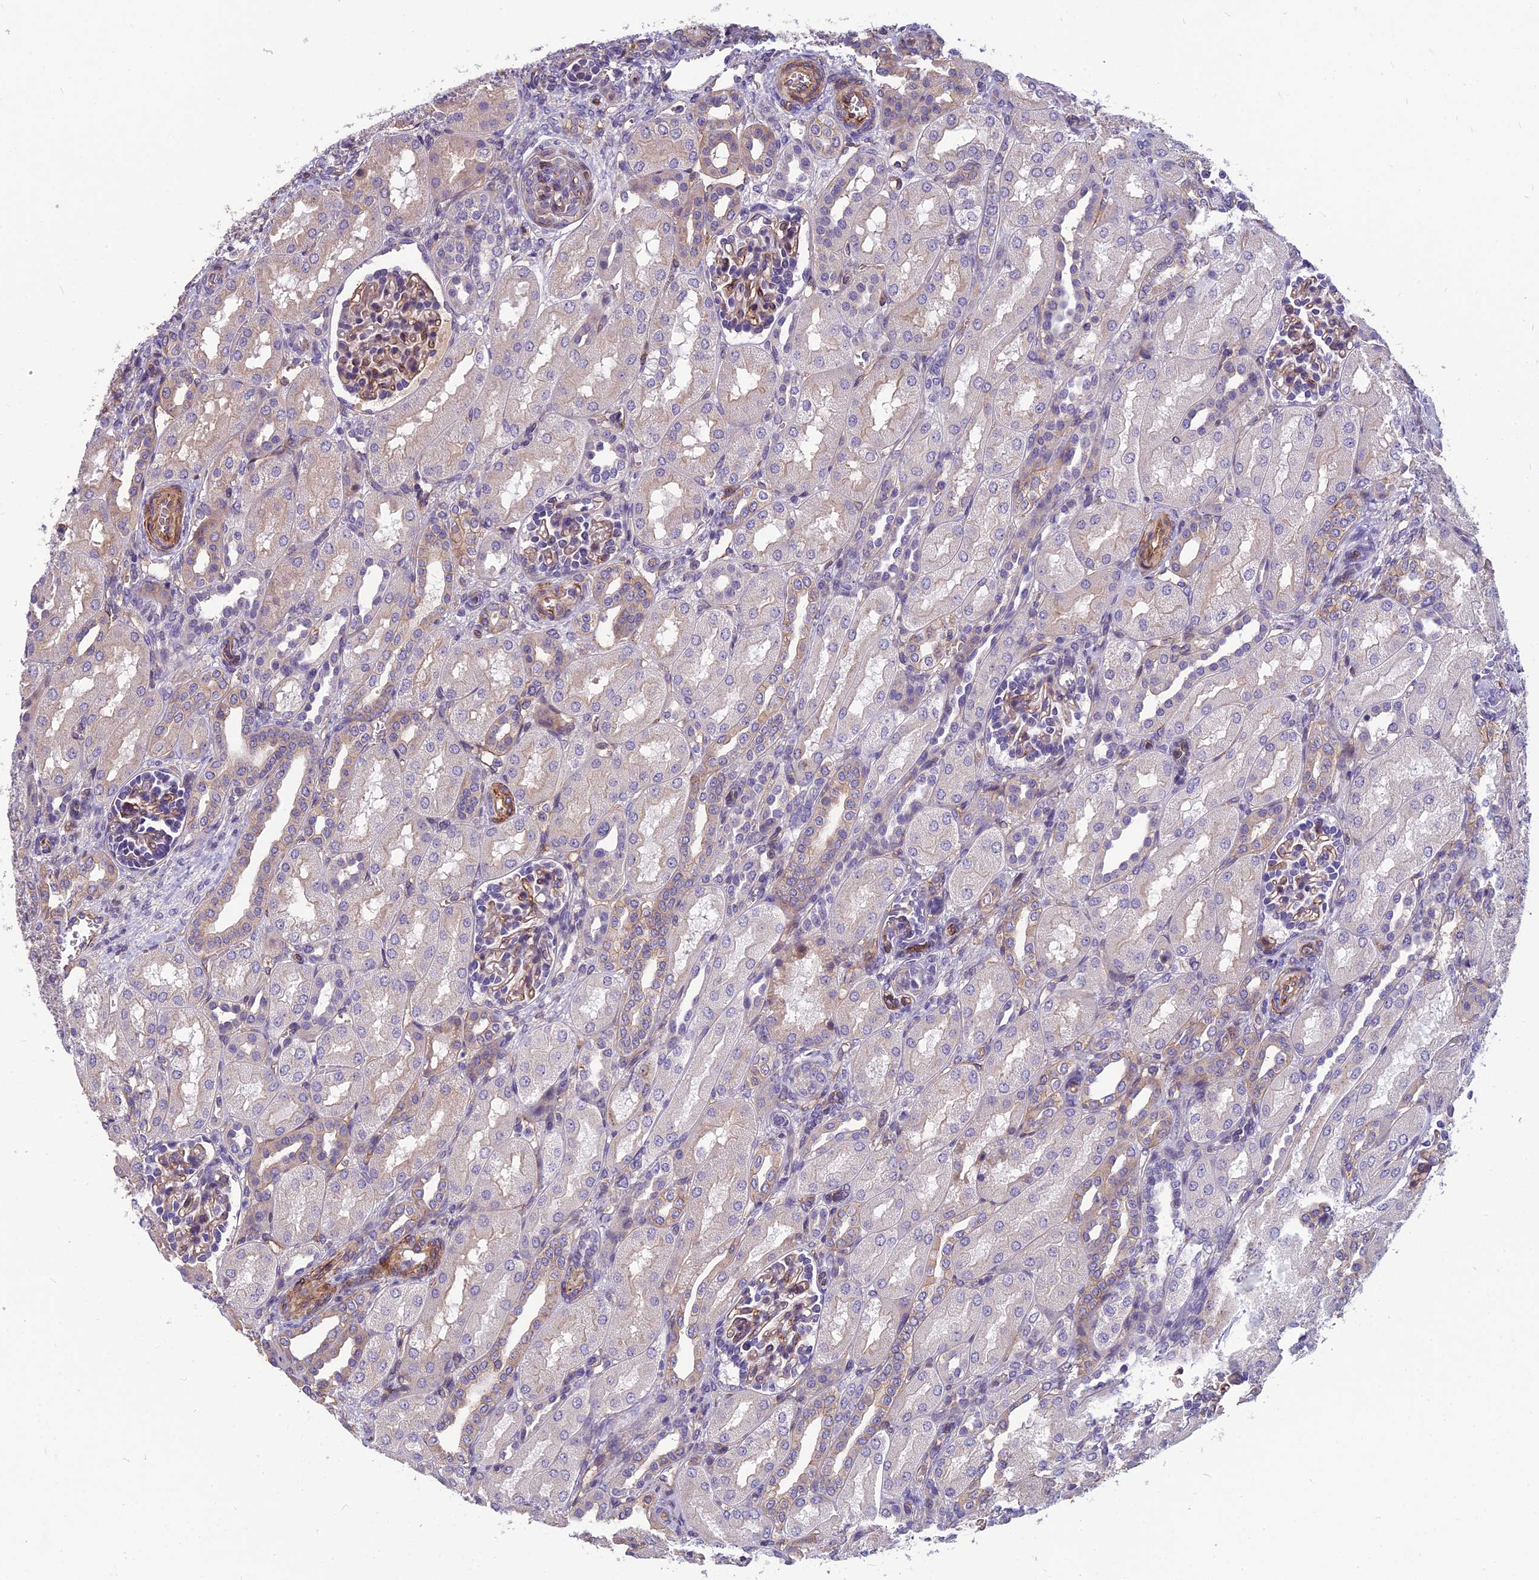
{"staining": {"intensity": "moderate", "quantity": "<25%", "location": "cytoplasmic/membranous"}, "tissue": "kidney", "cell_type": "Cells in glomeruli", "image_type": "normal", "snomed": [{"axis": "morphology", "description": "Normal tissue, NOS"}, {"axis": "morphology", "description": "Neoplasm, malignant, NOS"}, {"axis": "topography", "description": "Kidney"}], "caption": "This is a photomicrograph of IHC staining of unremarkable kidney, which shows moderate expression in the cytoplasmic/membranous of cells in glomeruli.", "gene": "TSPAN15", "patient": {"sex": "female", "age": 1}}